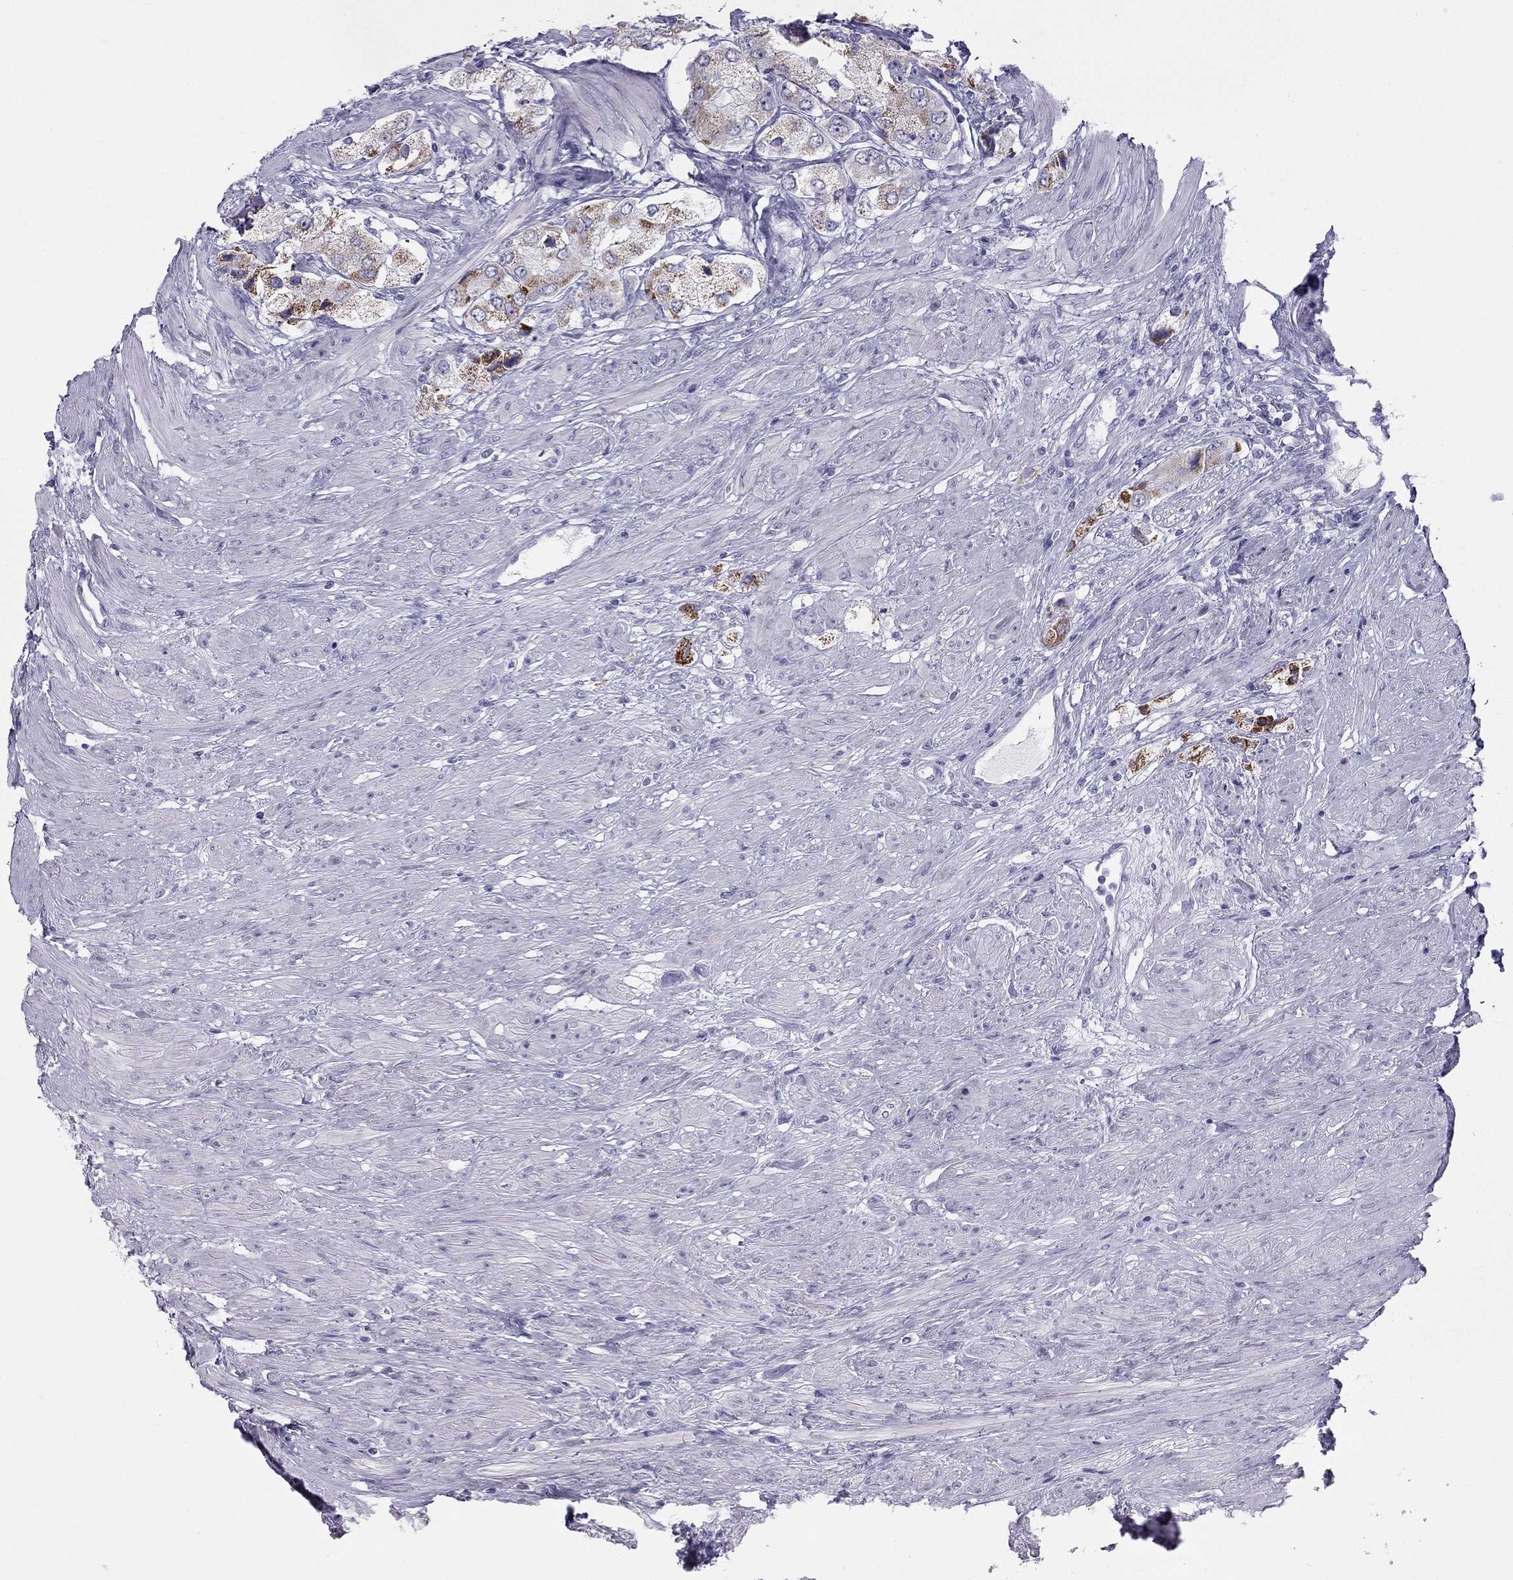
{"staining": {"intensity": "strong", "quantity": "<25%", "location": "cytoplasmic/membranous"}, "tissue": "prostate cancer", "cell_type": "Tumor cells", "image_type": "cancer", "snomed": [{"axis": "morphology", "description": "Adenocarcinoma, Low grade"}, {"axis": "topography", "description": "Prostate"}], "caption": "A photomicrograph of human prostate low-grade adenocarcinoma stained for a protein displays strong cytoplasmic/membranous brown staining in tumor cells.", "gene": "TRPM3", "patient": {"sex": "male", "age": 69}}